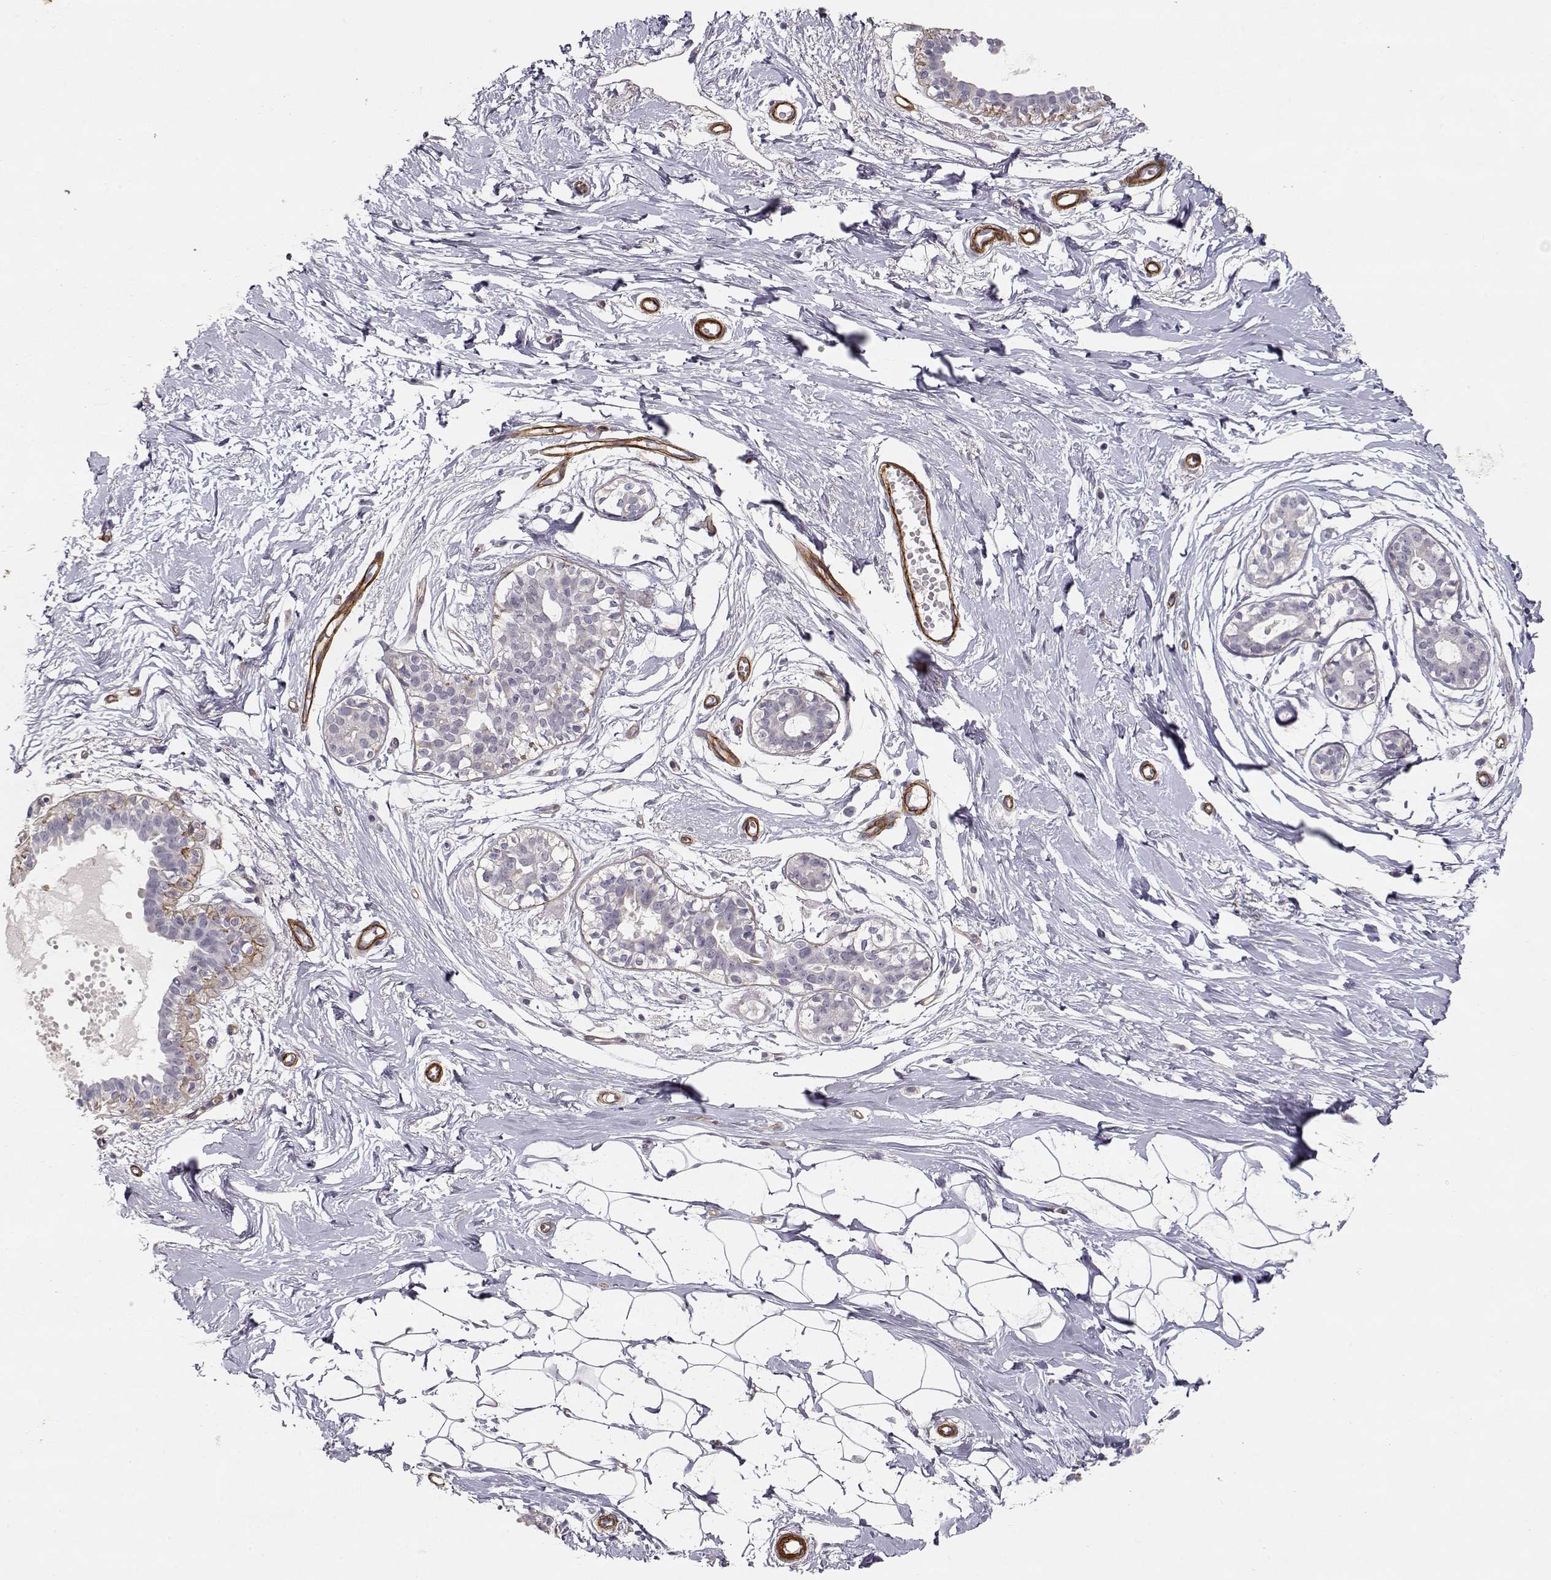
{"staining": {"intensity": "negative", "quantity": "none", "location": "none"}, "tissue": "breast", "cell_type": "Adipocytes", "image_type": "normal", "snomed": [{"axis": "morphology", "description": "Normal tissue, NOS"}, {"axis": "topography", "description": "Breast"}], "caption": "A photomicrograph of breast stained for a protein reveals no brown staining in adipocytes. The staining is performed using DAB (3,3'-diaminobenzidine) brown chromogen with nuclei counter-stained in using hematoxylin.", "gene": "LAMA5", "patient": {"sex": "female", "age": 49}}